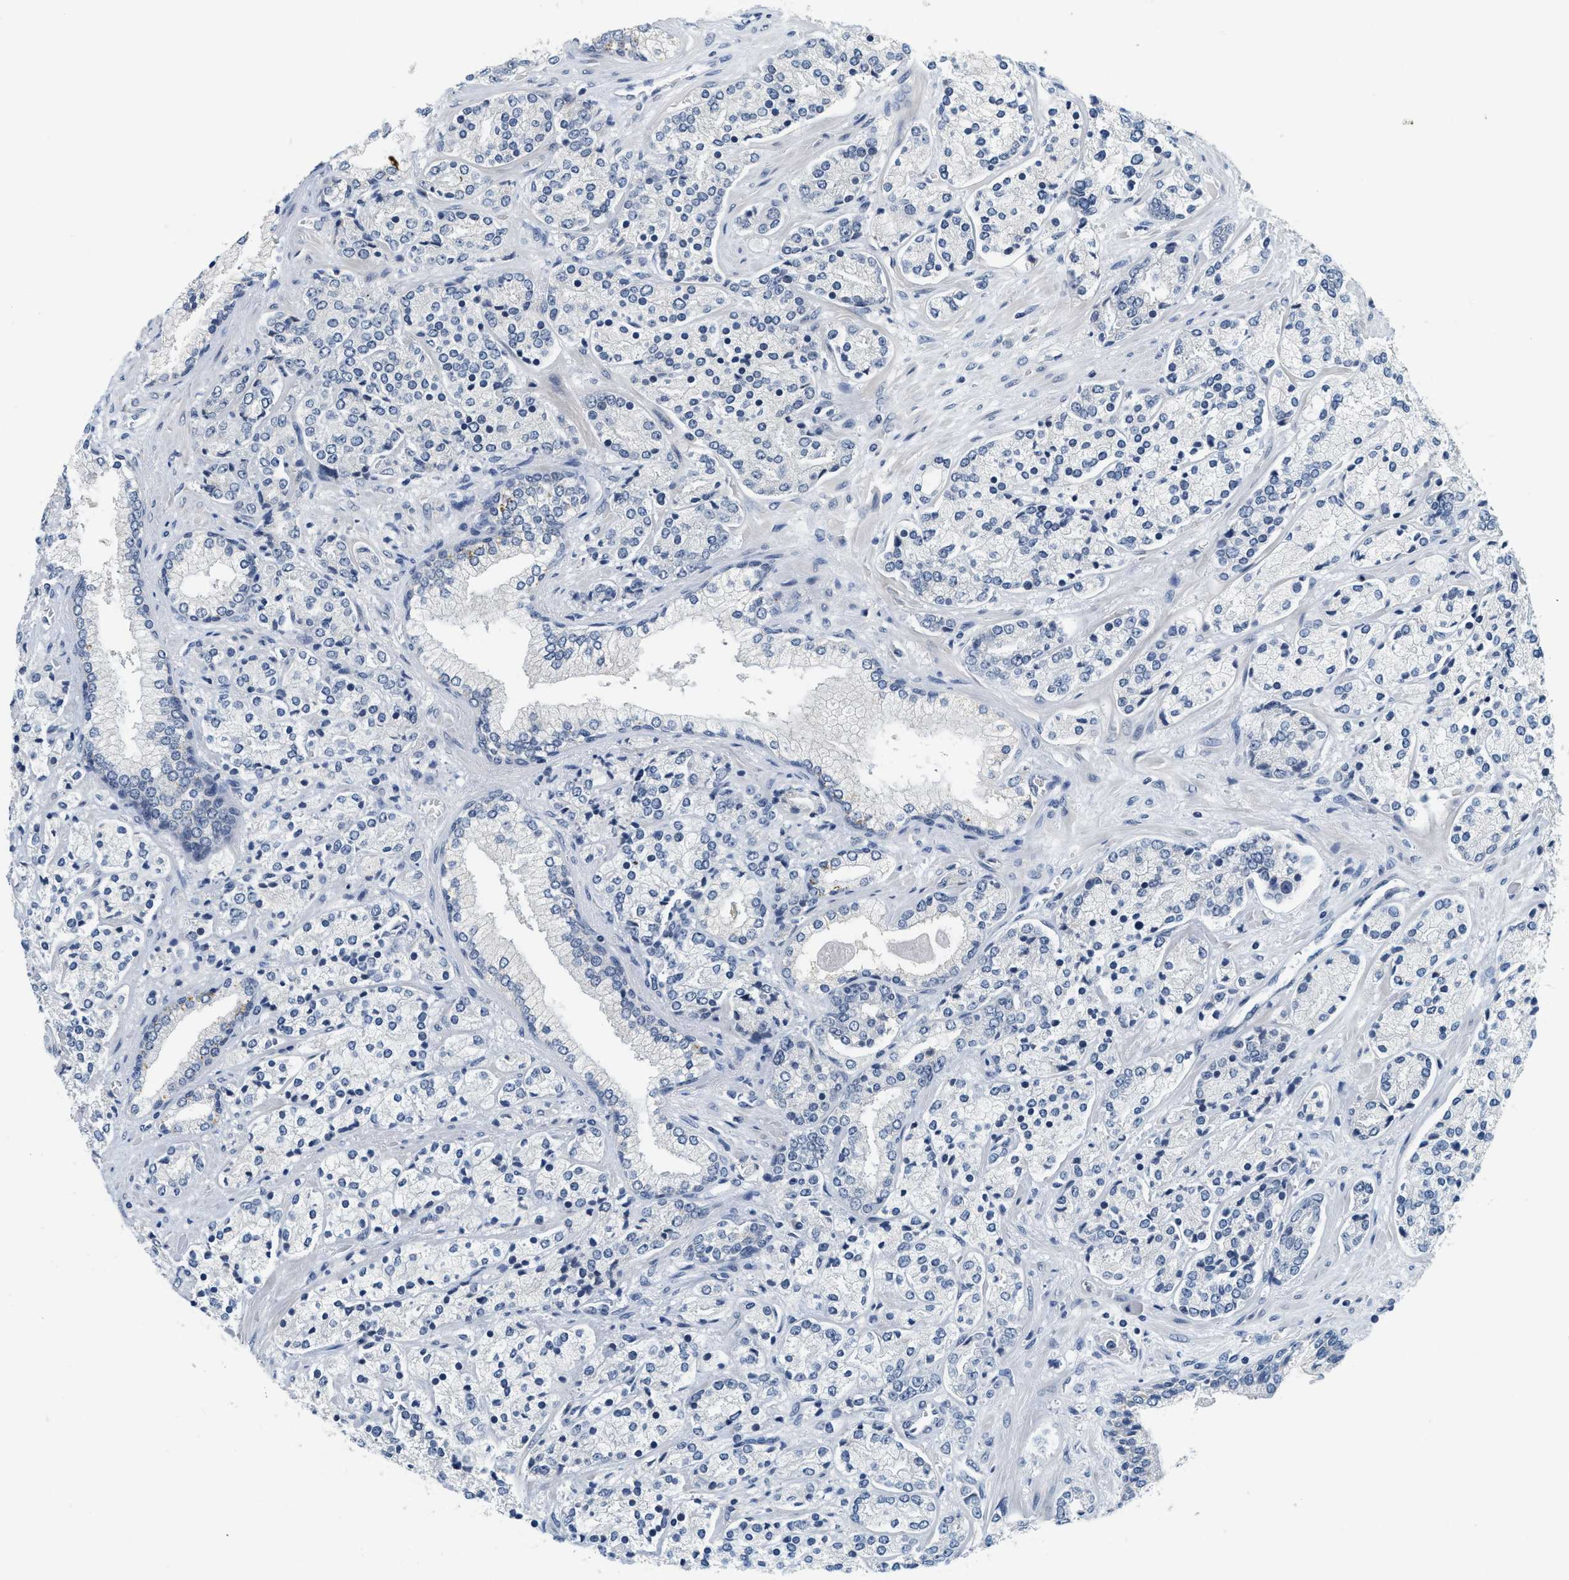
{"staining": {"intensity": "negative", "quantity": "none", "location": "none"}, "tissue": "prostate cancer", "cell_type": "Tumor cells", "image_type": "cancer", "snomed": [{"axis": "morphology", "description": "Adenocarcinoma, High grade"}, {"axis": "topography", "description": "Prostate"}], "caption": "High power microscopy image of an IHC micrograph of high-grade adenocarcinoma (prostate), revealing no significant staining in tumor cells.", "gene": "MZF1", "patient": {"sex": "male", "age": 71}}